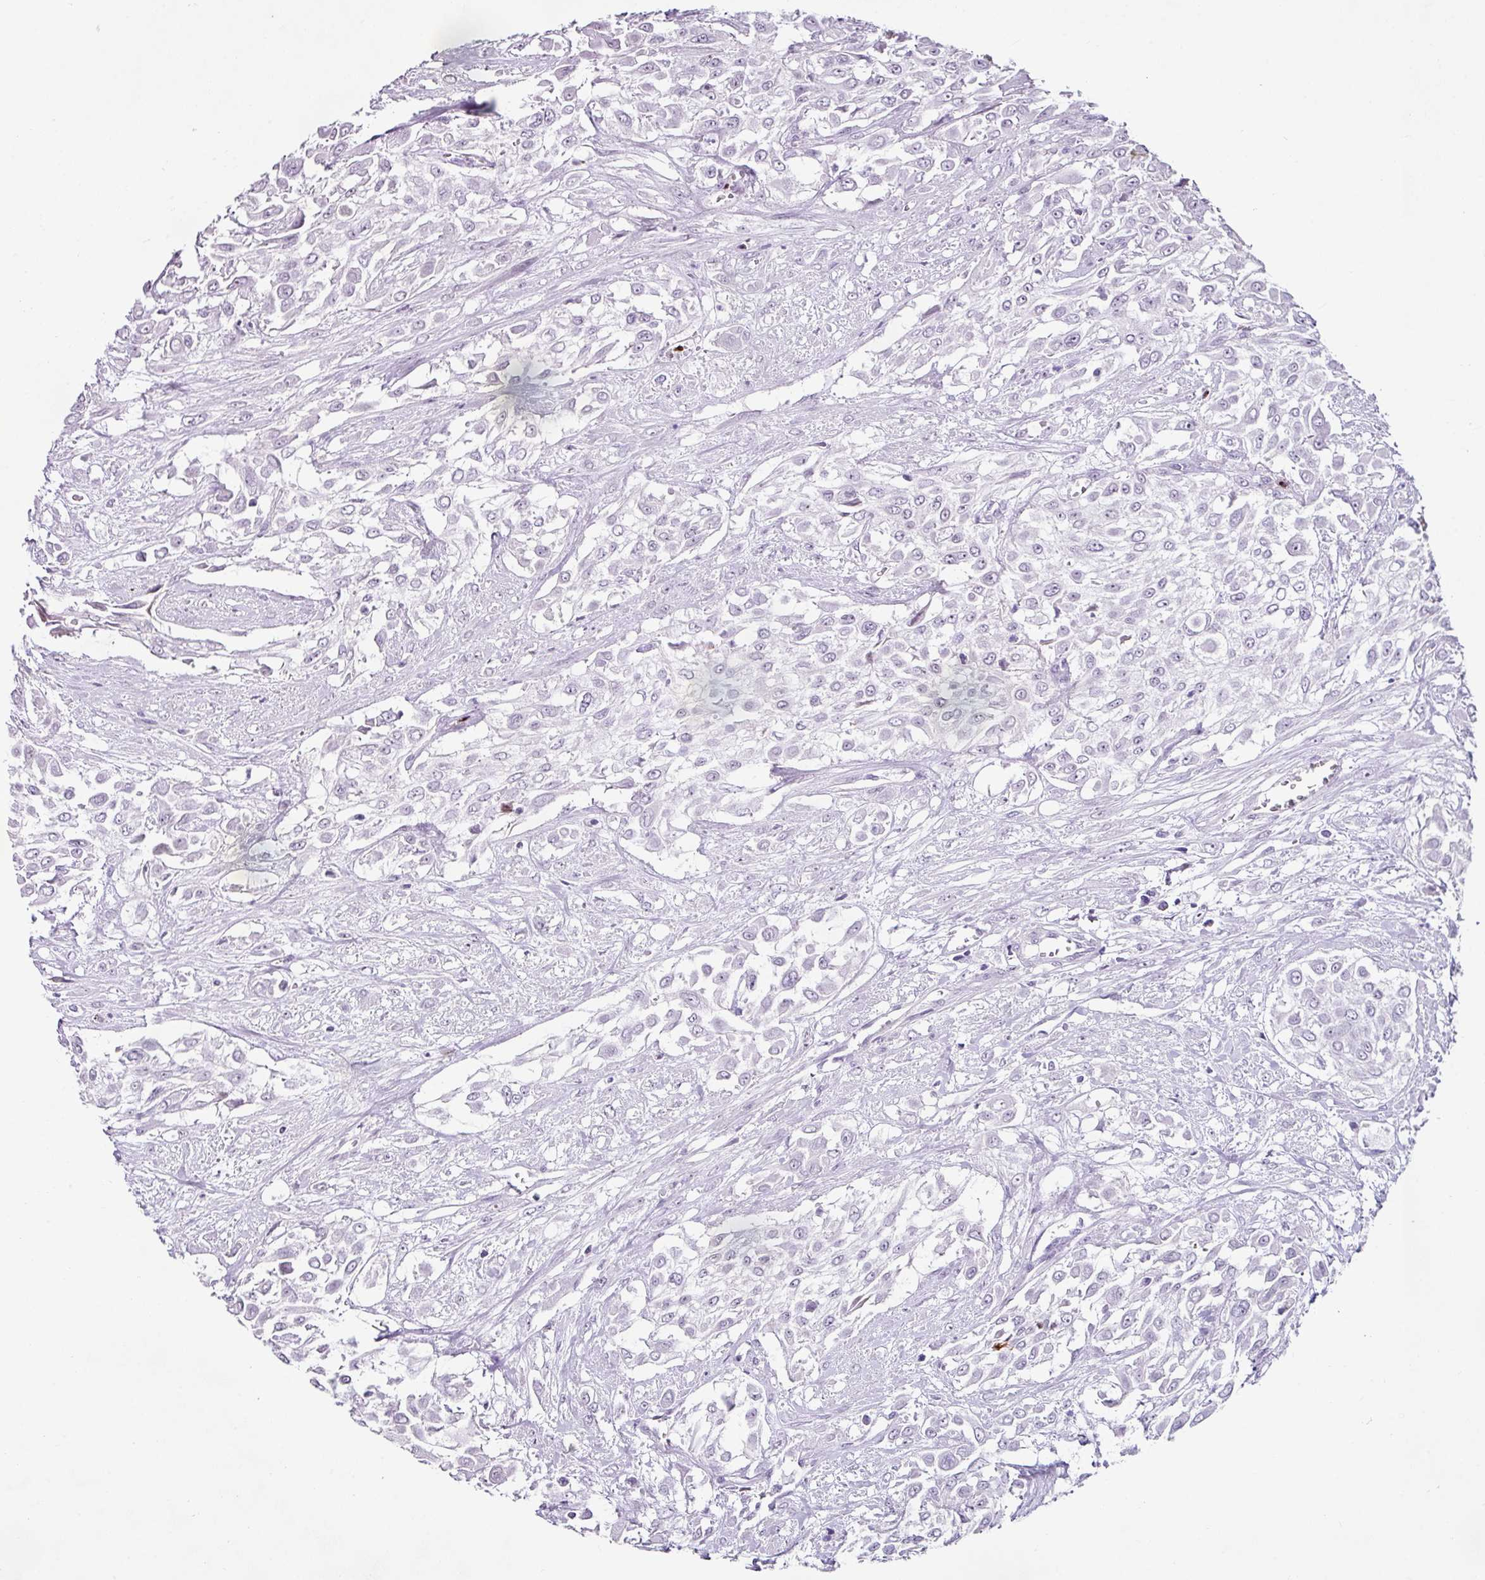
{"staining": {"intensity": "negative", "quantity": "none", "location": "none"}, "tissue": "urothelial cancer", "cell_type": "Tumor cells", "image_type": "cancer", "snomed": [{"axis": "morphology", "description": "Urothelial carcinoma, High grade"}, {"axis": "topography", "description": "Urinary bladder"}], "caption": "IHC image of urothelial carcinoma (high-grade) stained for a protein (brown), which shows no staining in tumor cells. The staining is performed using DAB (3,3'-diaminobenzidine) brown chromogen with nuclei counter-stained in using hematoxylin.", "gene": "TRA2A", "patient": {"sex": "male", "age": 57}}